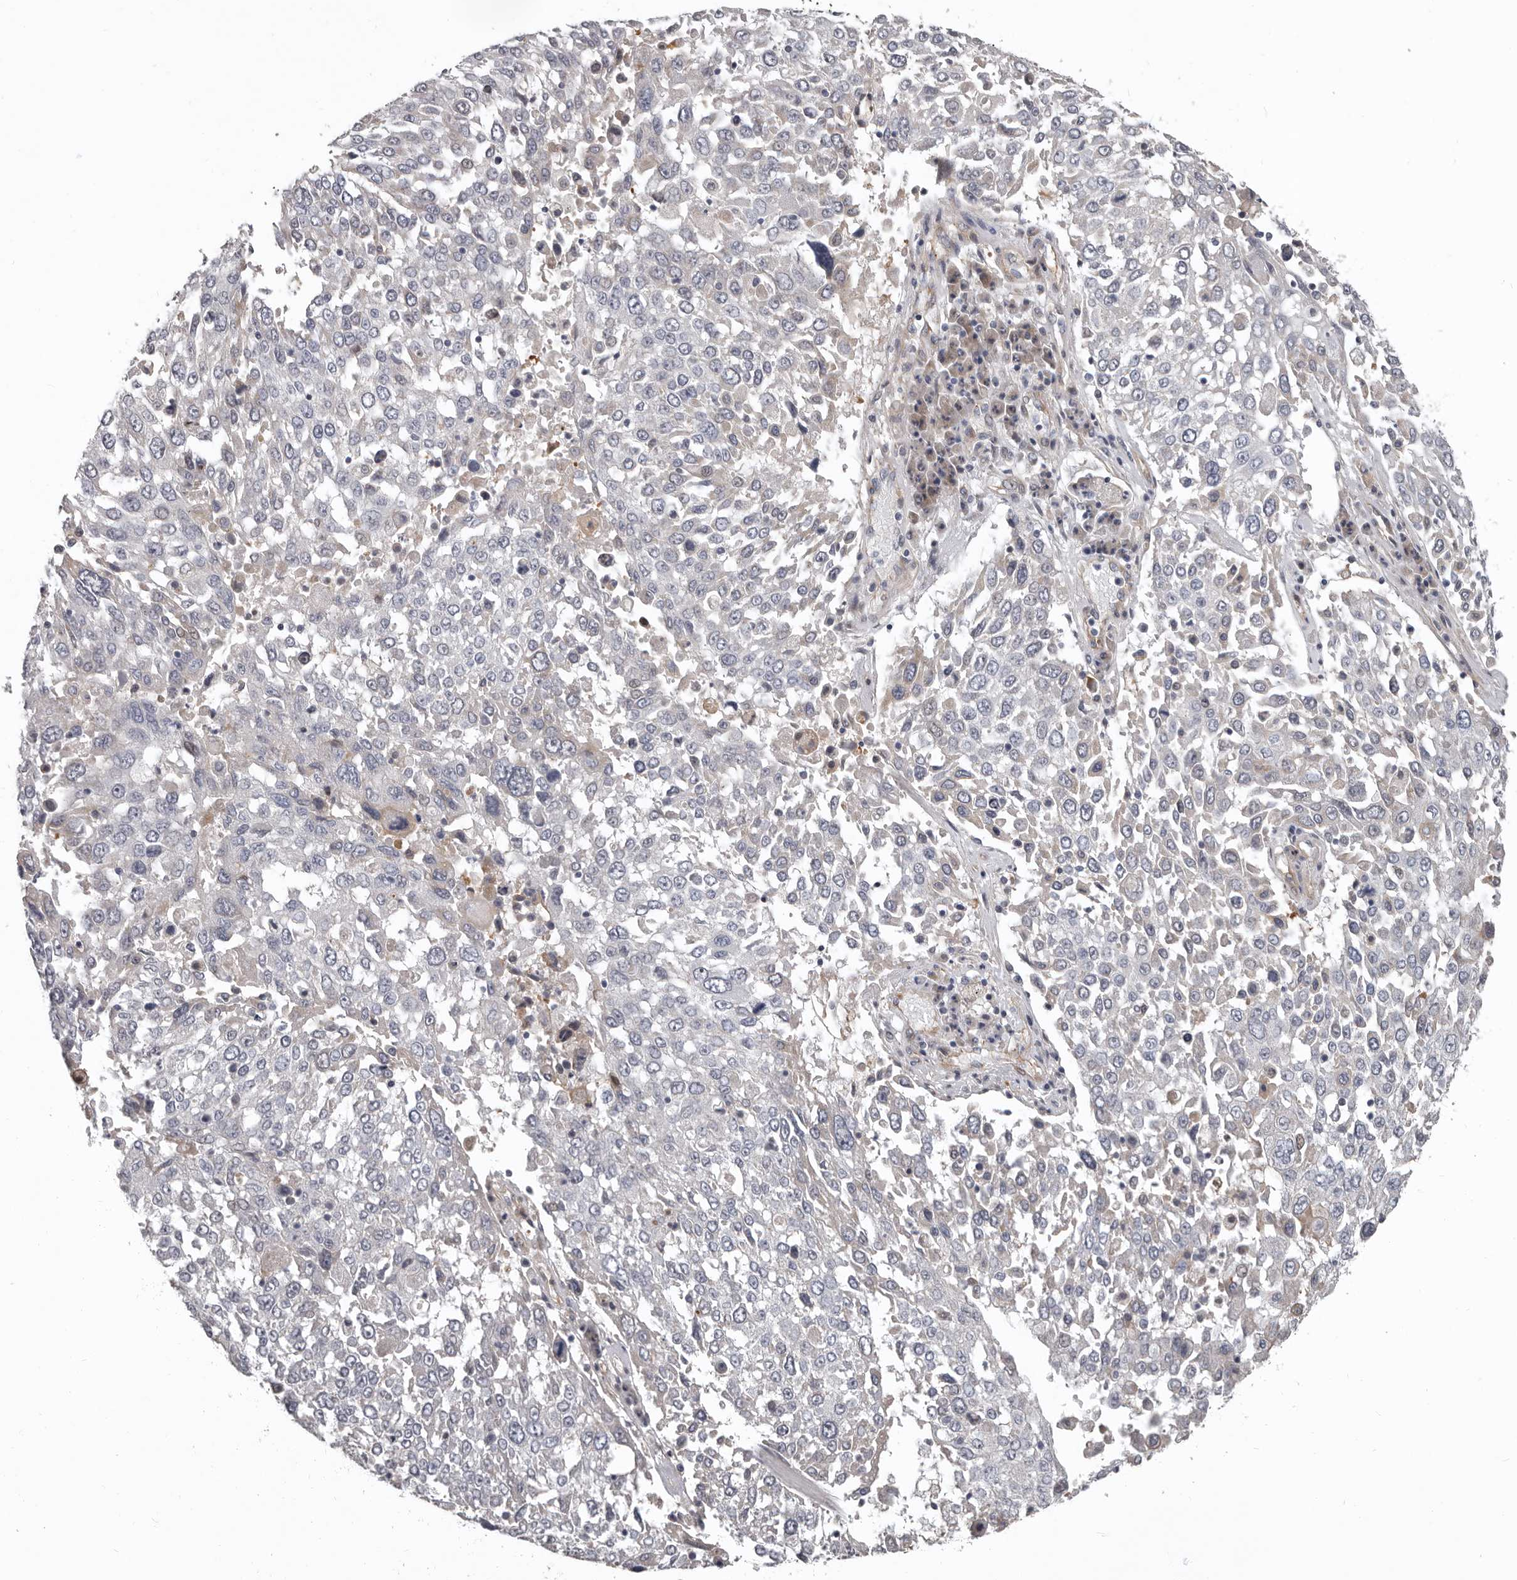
{"staining": {"intensity": "negative", "quantity": "none", "location": "none"}, "tissue": "lung cancer", "cell_type": "Tumor cells", "image_type": "cancer", "snomed": [{"axis": "morphology", "description": "Squamous cell carcinoma, NOS"}, {"axis": "topography", "description": "Lung"}], "caption": "Human lung cancer stained for a protein using IHC exhibits no expression in tumor cells.", "gene": "RNF217", "patient": {"sex": "male", "age": 65}}